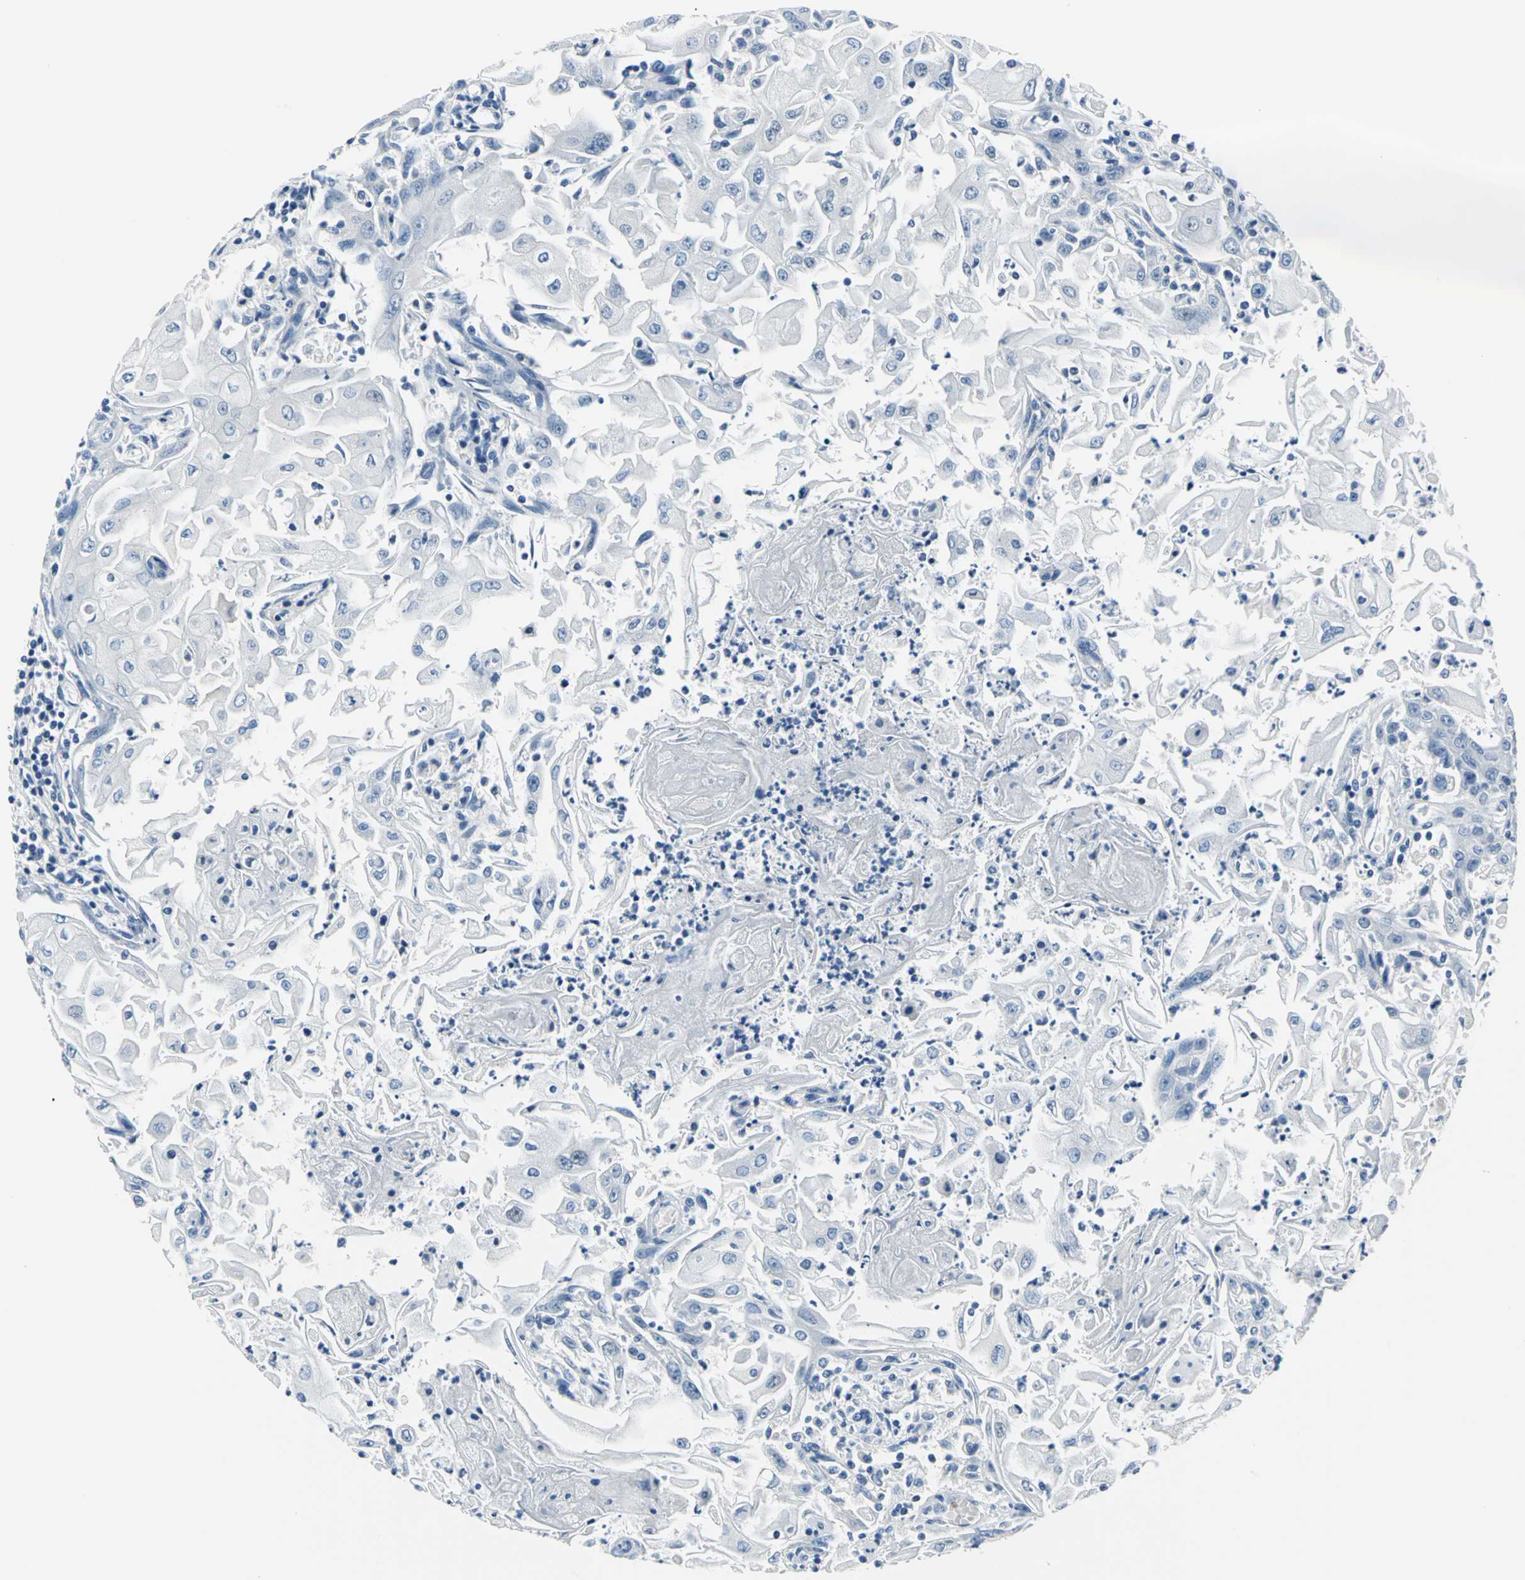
{"staining": {"intensity": "negative", "quantity": "none", "location": "none"}, "tissue": "head and neck cancer", "cell_type": "Tumor cells", "image_type": "cancer", "snomed": [{"axis": "morphology", "description": "Squamous cell carcinoma, NOS"}, {"axis": "topography", "description": "Oral tissue"}, {"axis": "topography", "description": "Head-Neck"}], "caption": "This is an immunohistochemistry (IHC) photomicrograph of human squamous cell carcinoma (head and neck). There is no expression in tumor cells.", "gene": "ZNF415", "patient": {"sex": "female", "age": 76}}